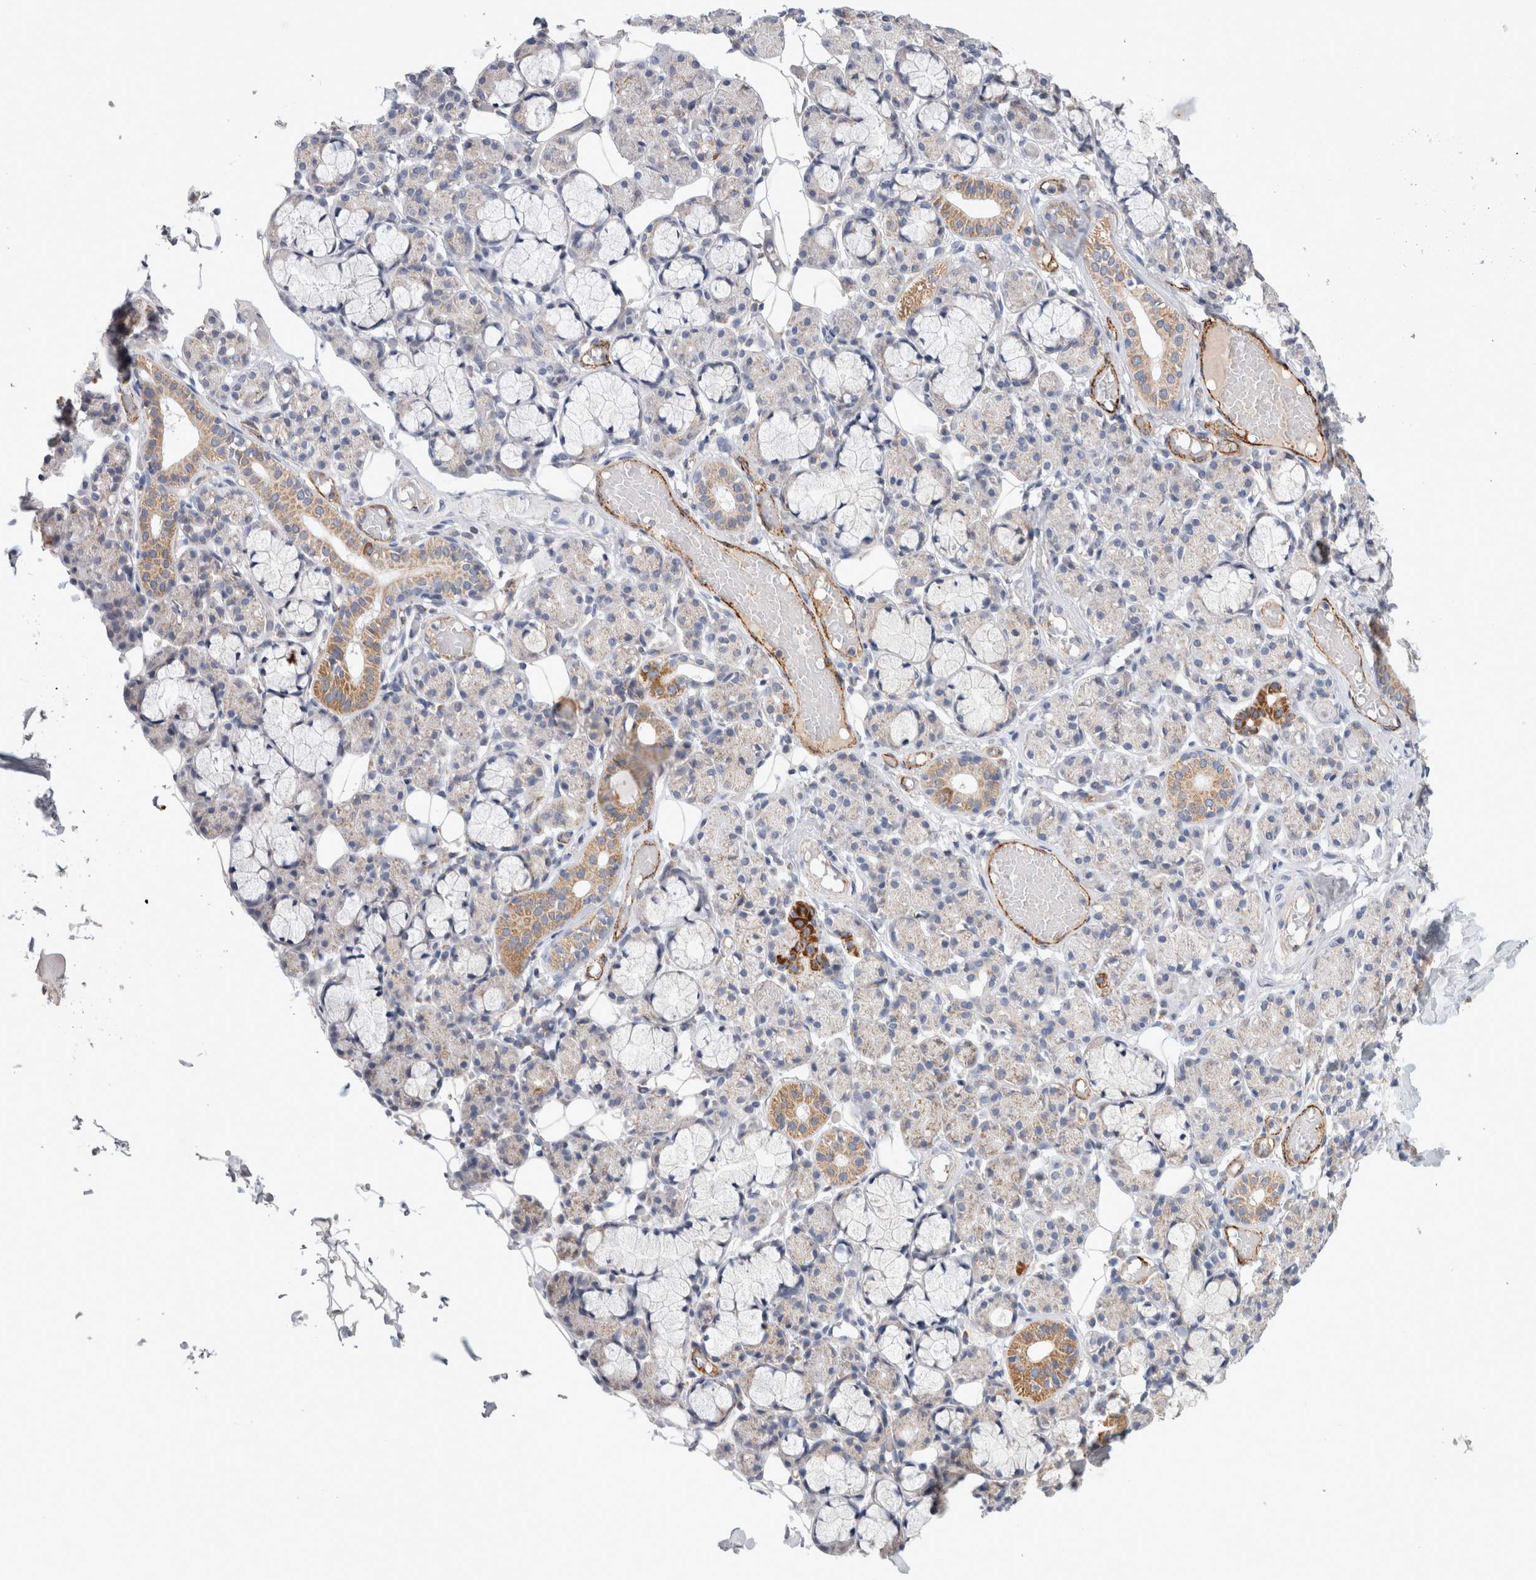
{"staining": {"intensity": "strong", "quantity": "<25%", "location": "cytoplasmic/membranous"}, "tissue": "salivary gland", "cell_type": "Glandular cells", "image_type": "normal", "snomed": [{"axis": "morphology", "description": "Normal tissue, NOS"}, {"axis": "topography", "description": "Salivary gland"}], "caption": "Brown immunohistochemical staining in unremarkable human salivary gland reveals strong cytoplasmic/membranous expression in about <25% of glandular cells.", "gene": "IARS2", "patient": {"sex": "male", "age": 63}}